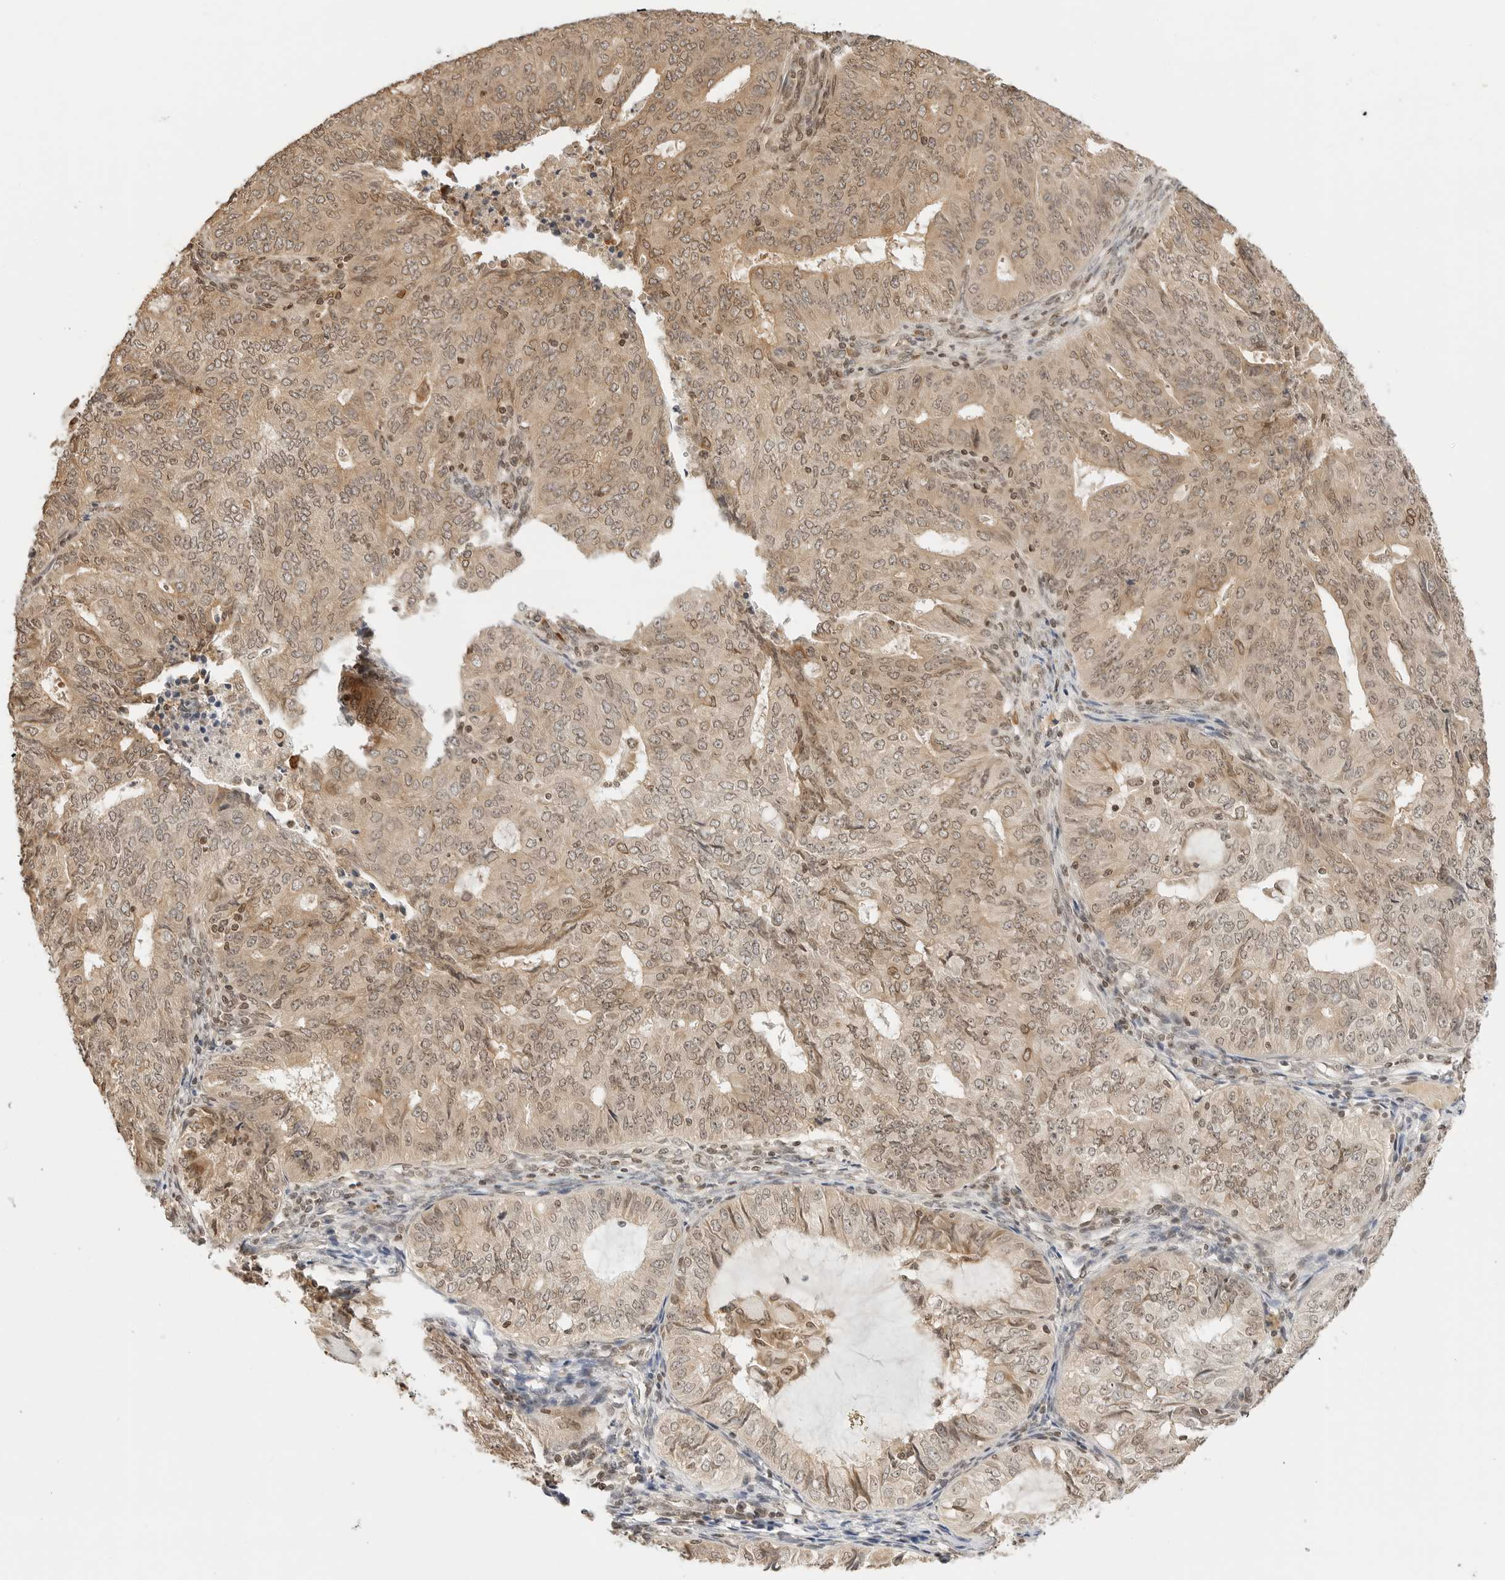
{"staining": {"intensity": "moderate", "quantity": ">75%", "location": "cytoplasmic/membranous,nuclear"}, "tissue": "endometrial cancer", "cell_type": "Tumor cells", "image_type": "cancer", "snomed": [{"axis": "morphology", "description": "Adenocarcinoma, NOS"}, {"axis": "topography", "description": "Endometrium"}], "caption": "Protein analysis of adenocarcinoma (endometrial) tissue shows moderate cytoplasmic/membranous and nuclear staining in about >75% of tumor cells.", "gene": "POLH", "patient": {"sex": "female", "age": 32}}